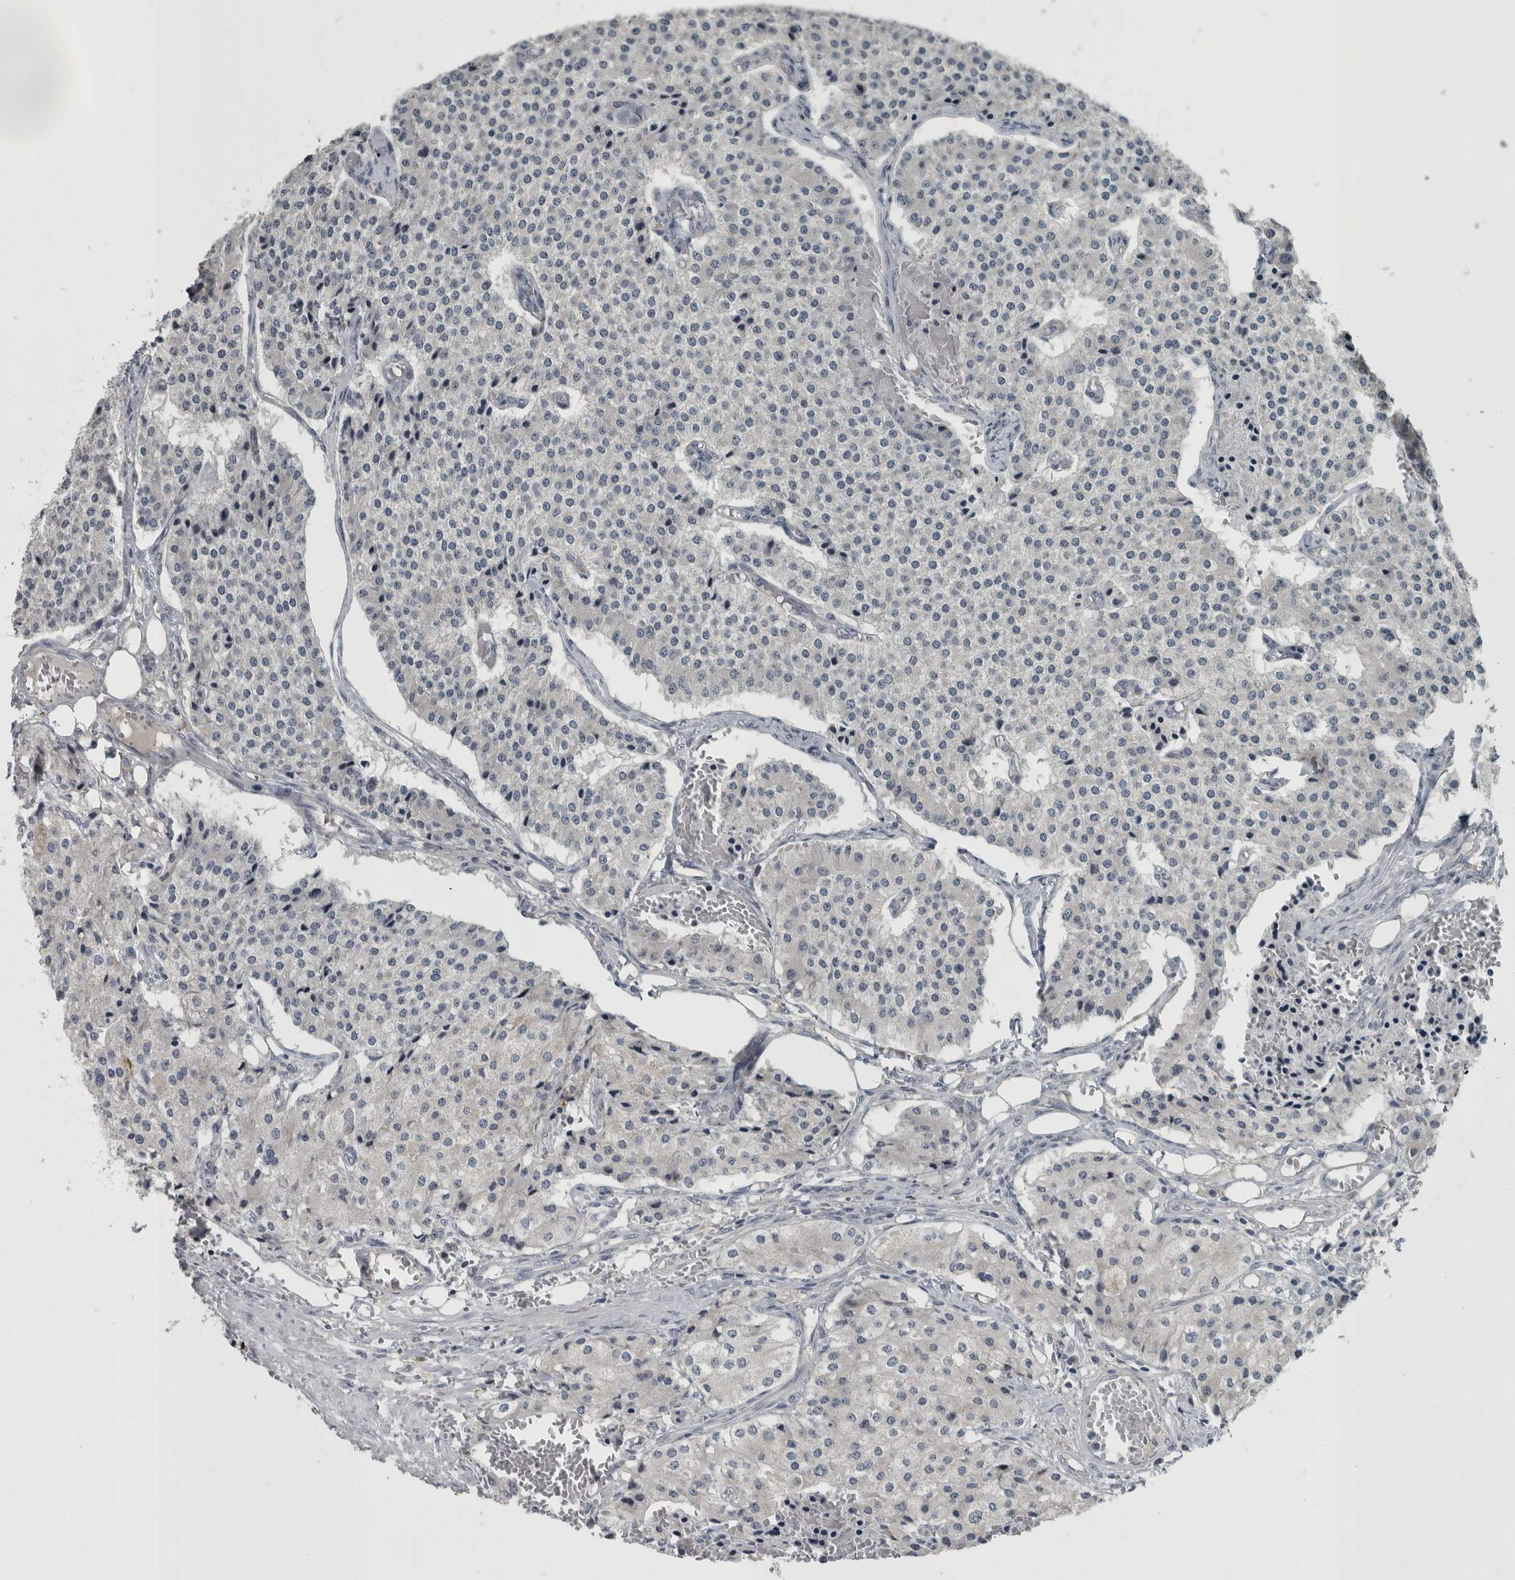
{"staining": {"intensity": "negative", "quantity": "none", "location": "none"}, "tissue": "carcinoid", "cell_type": "Tumor cells", "image_type": "cancer", "snomed": [{"axis": "morphology", "description": "Carcinoid, malignant, NOS"}, {"axis": "topography", "description": "Colon"}], "caption": "Immunohistochemical staining of human carcinoid displays no significant positivity in tumor cells.", "gene": "KRT20", "patient": {"sex": "female", "age": 52}}